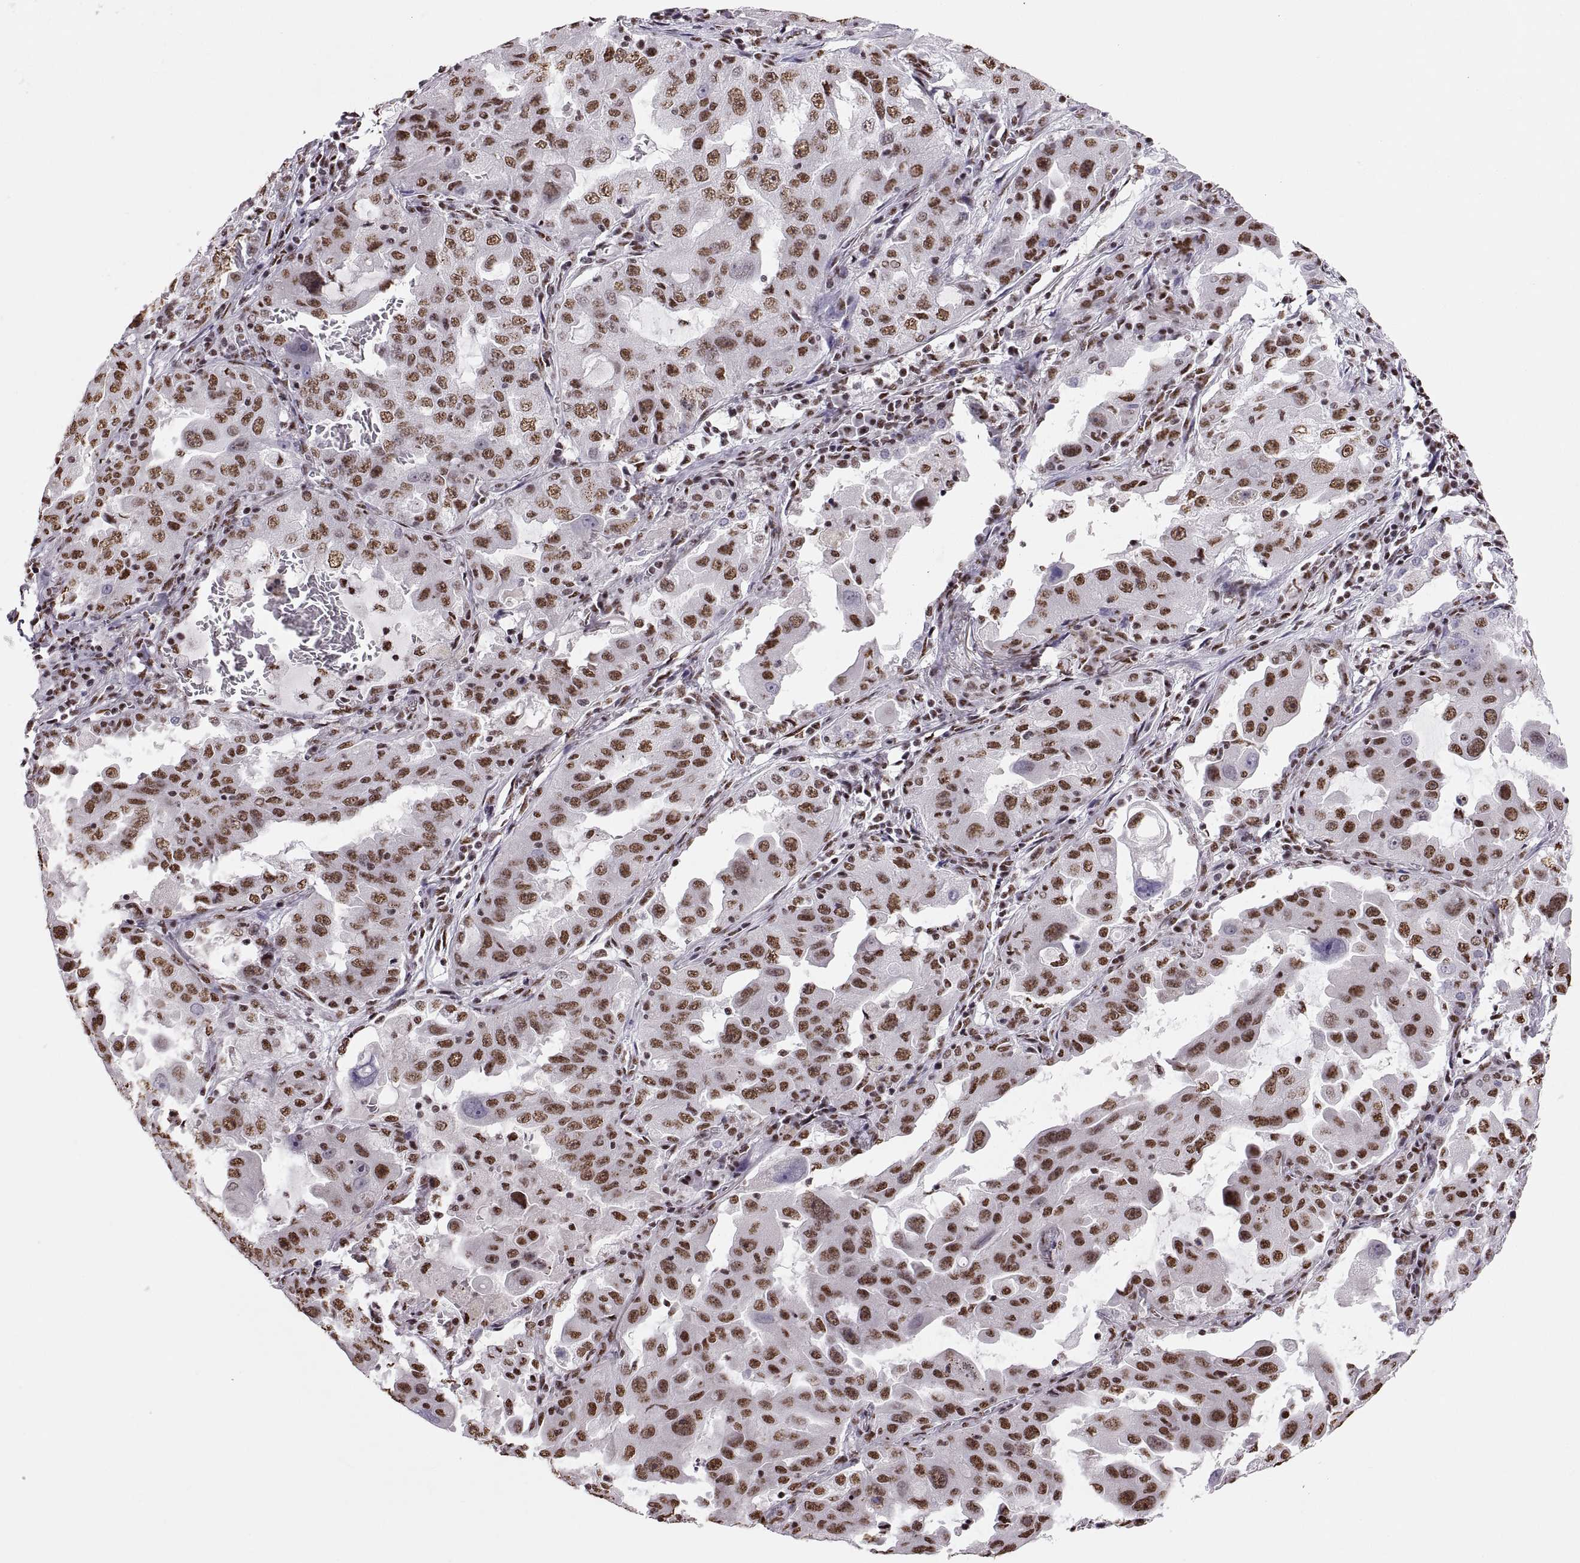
{"staining": {"intensity": "strong", "quantity": "25%-75%", "location": "nuclear"}, "tissue": "lung cancer", "cell_type": "Tumor cells", "image_type": "cancer", "snomed": [{"axis": "morphology", "description": "Adenocarcinoma, NOS"}, {"axis": "topography", "description": "Lung"}], "caption": "A high amount of strong nuclear staining is present in approximately 25%-75% of tumor cells in lung cancer tissue. (DAB = brown stain, brightfield microscopy at high magnification).", "gene": "SNAI1", "patient": {"sex": "female", "age": 61}}